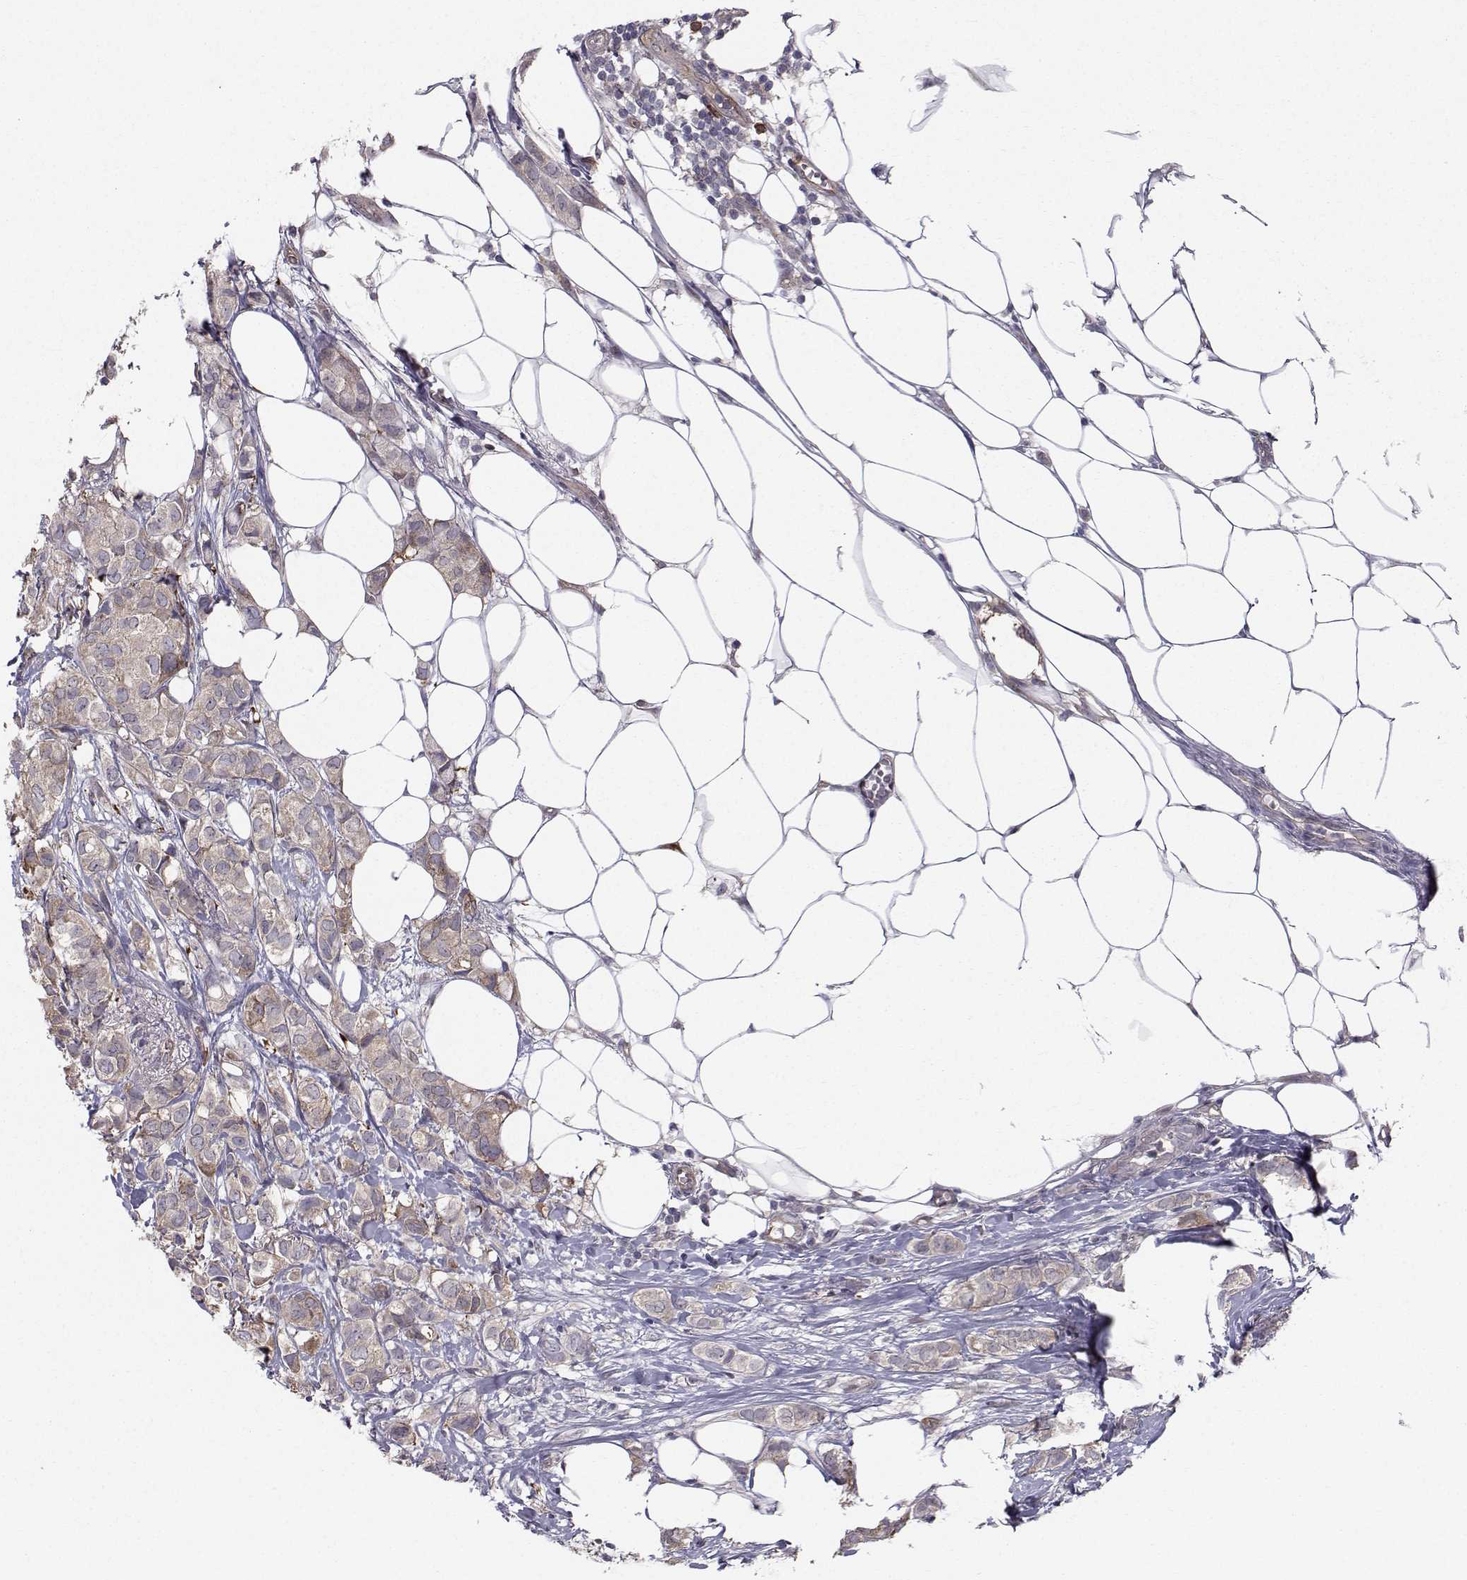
{"staining": {"intensity": "weak", "quantity": ">75%", "location": "cytoplasmic/membranous"}, "tissue": "breast cancer", "cell_type": "Tumor cells", "image_type": "cancer", "snomed": [{"axis": "morphology", "description": "Duct carcinoma"}, {"axis": "topography", "description": "Breast"}], "caption": "Immunohistochemical staining of human infiltrating ductal carcinoma (breast) shows weak cytoplasmic/membranous protein expression in approximately >75% of tumor cells.", "gene": "HSP90AB1", "patient": {"sex": "female", "age": 85}}